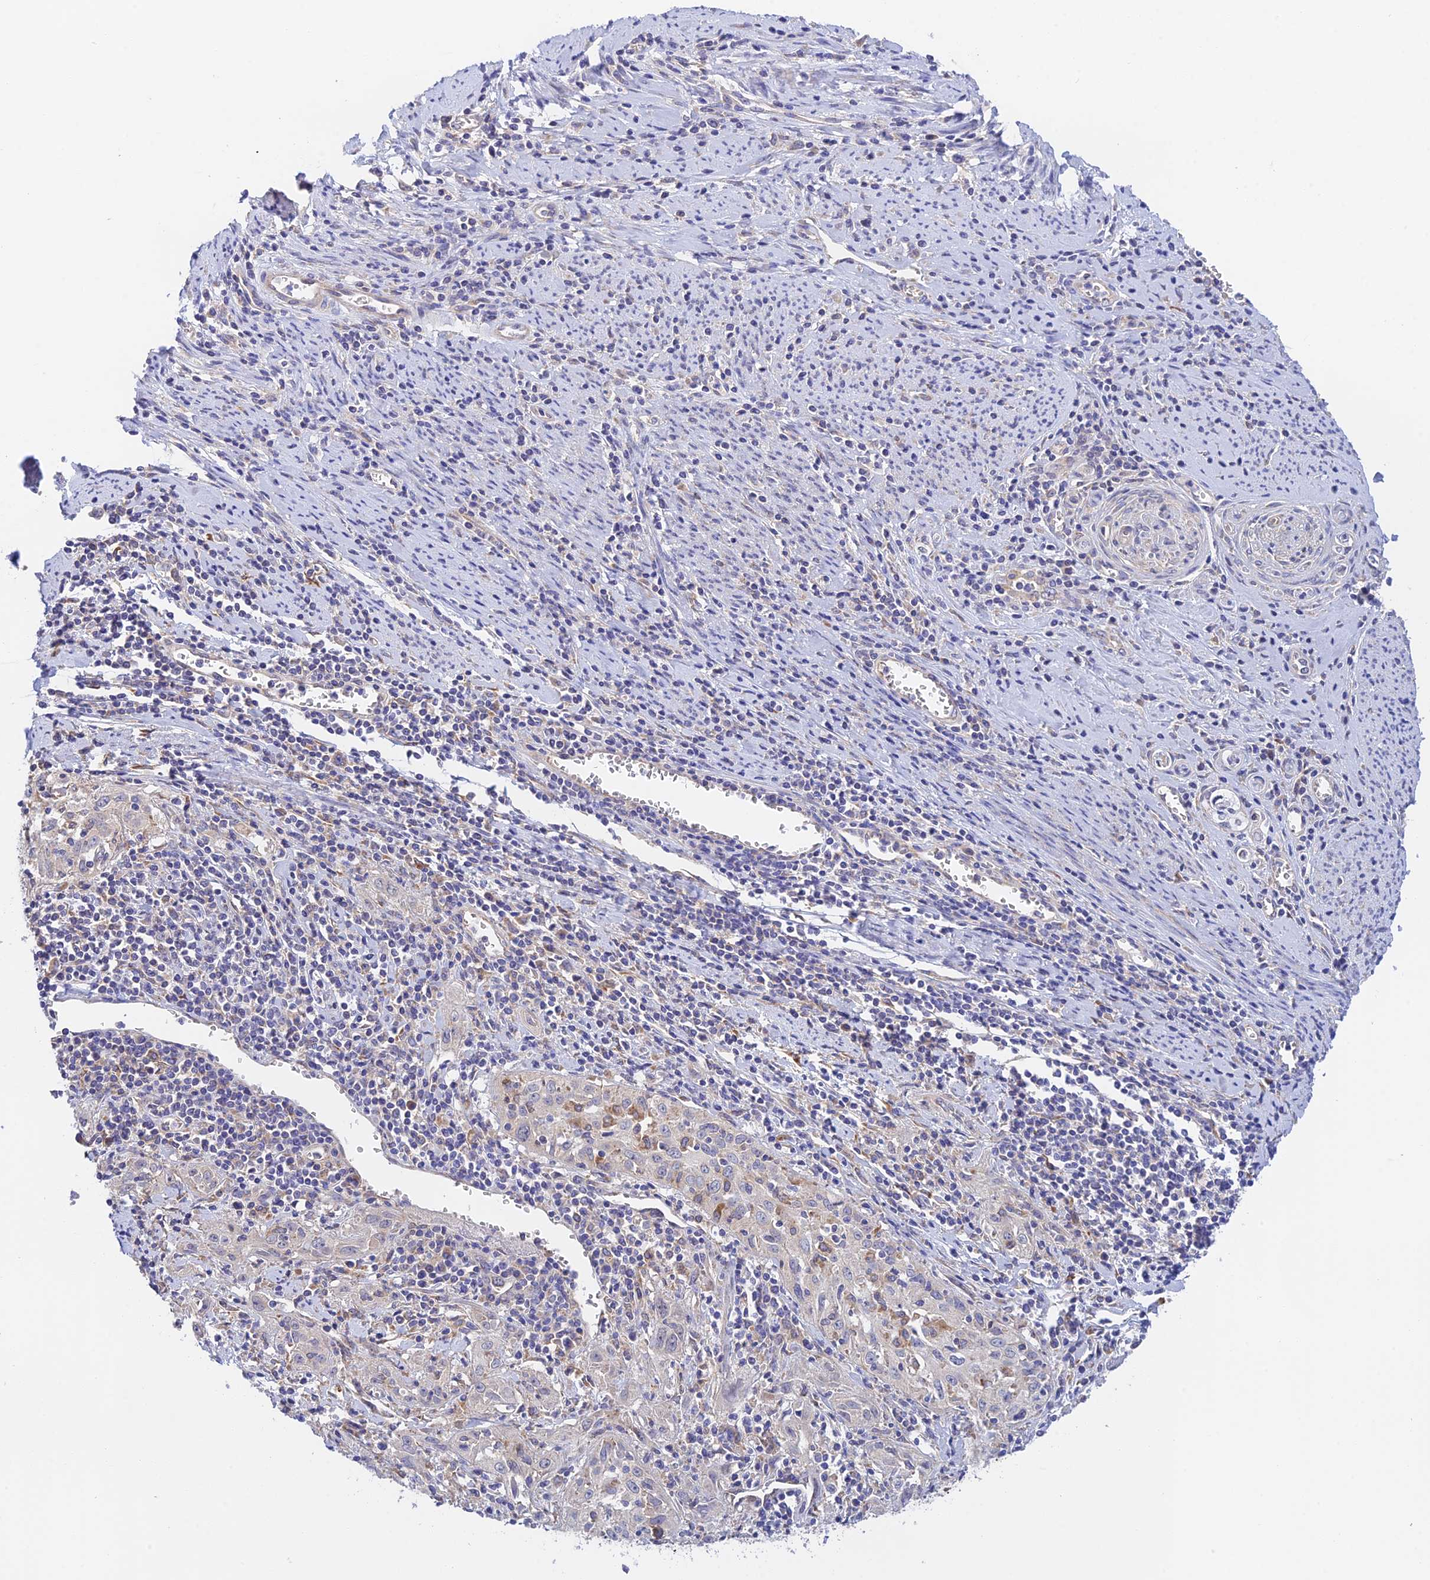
{"staining": {"intensity": "negative", "quantity": "none", "location": "none"}, "tissue": "cervical cancer", "cell_type": "Tumor cells", "image_type": "cancer", "snomed": [{"axis": "morphology", "description": "Squamous cell carcinoma, NOS"}, {"axis": "topography", "description": "Cervix"}], "caption": "This is an IHC image of human cervical cancer. There is no expression in tumor cells.", "gene": "RANBP6", "patient": {"sex": "female", "age": 57}}